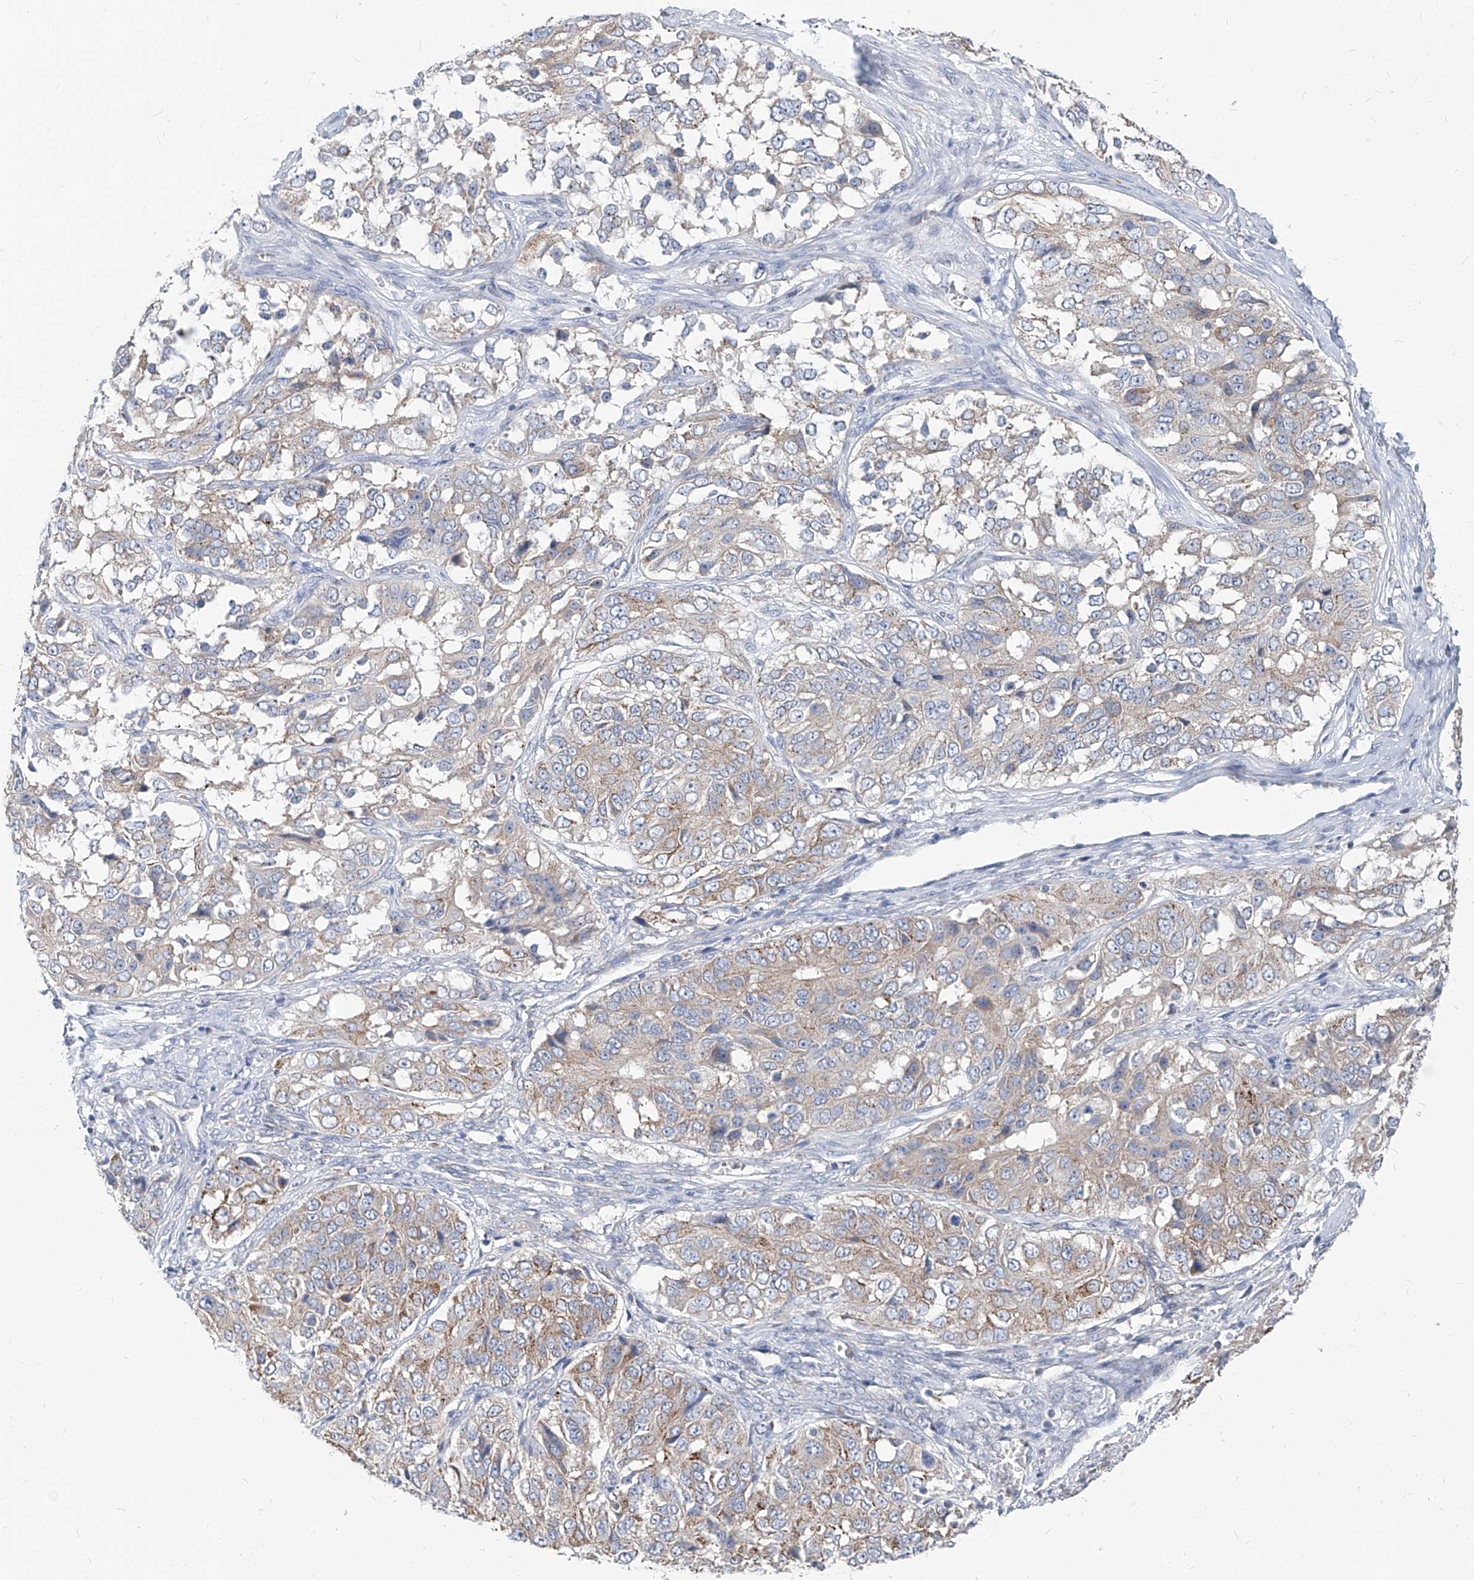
{"staining": {"intensity": "weak", "quantity": "25%-75%", "location": "cytoplasmic/membranous"}, "tissue": "ovarian cancer", "cell_type": "Tumor cells", "image_type": "cancer", "snomed": [{"axis": "morphology", "description": "Carcinoma, endometroid"}, {"axis": "topography", "description": "Ovary"}], "caption": "Ovarian cancer (endometroid carcinoma) stained with a brown dye shows weak cytoplasmic/membranous positive positivity in about 25%-75% of tumor cells.", "gene": "AGPS", "patient": {"sex": "female", "age": 51}}